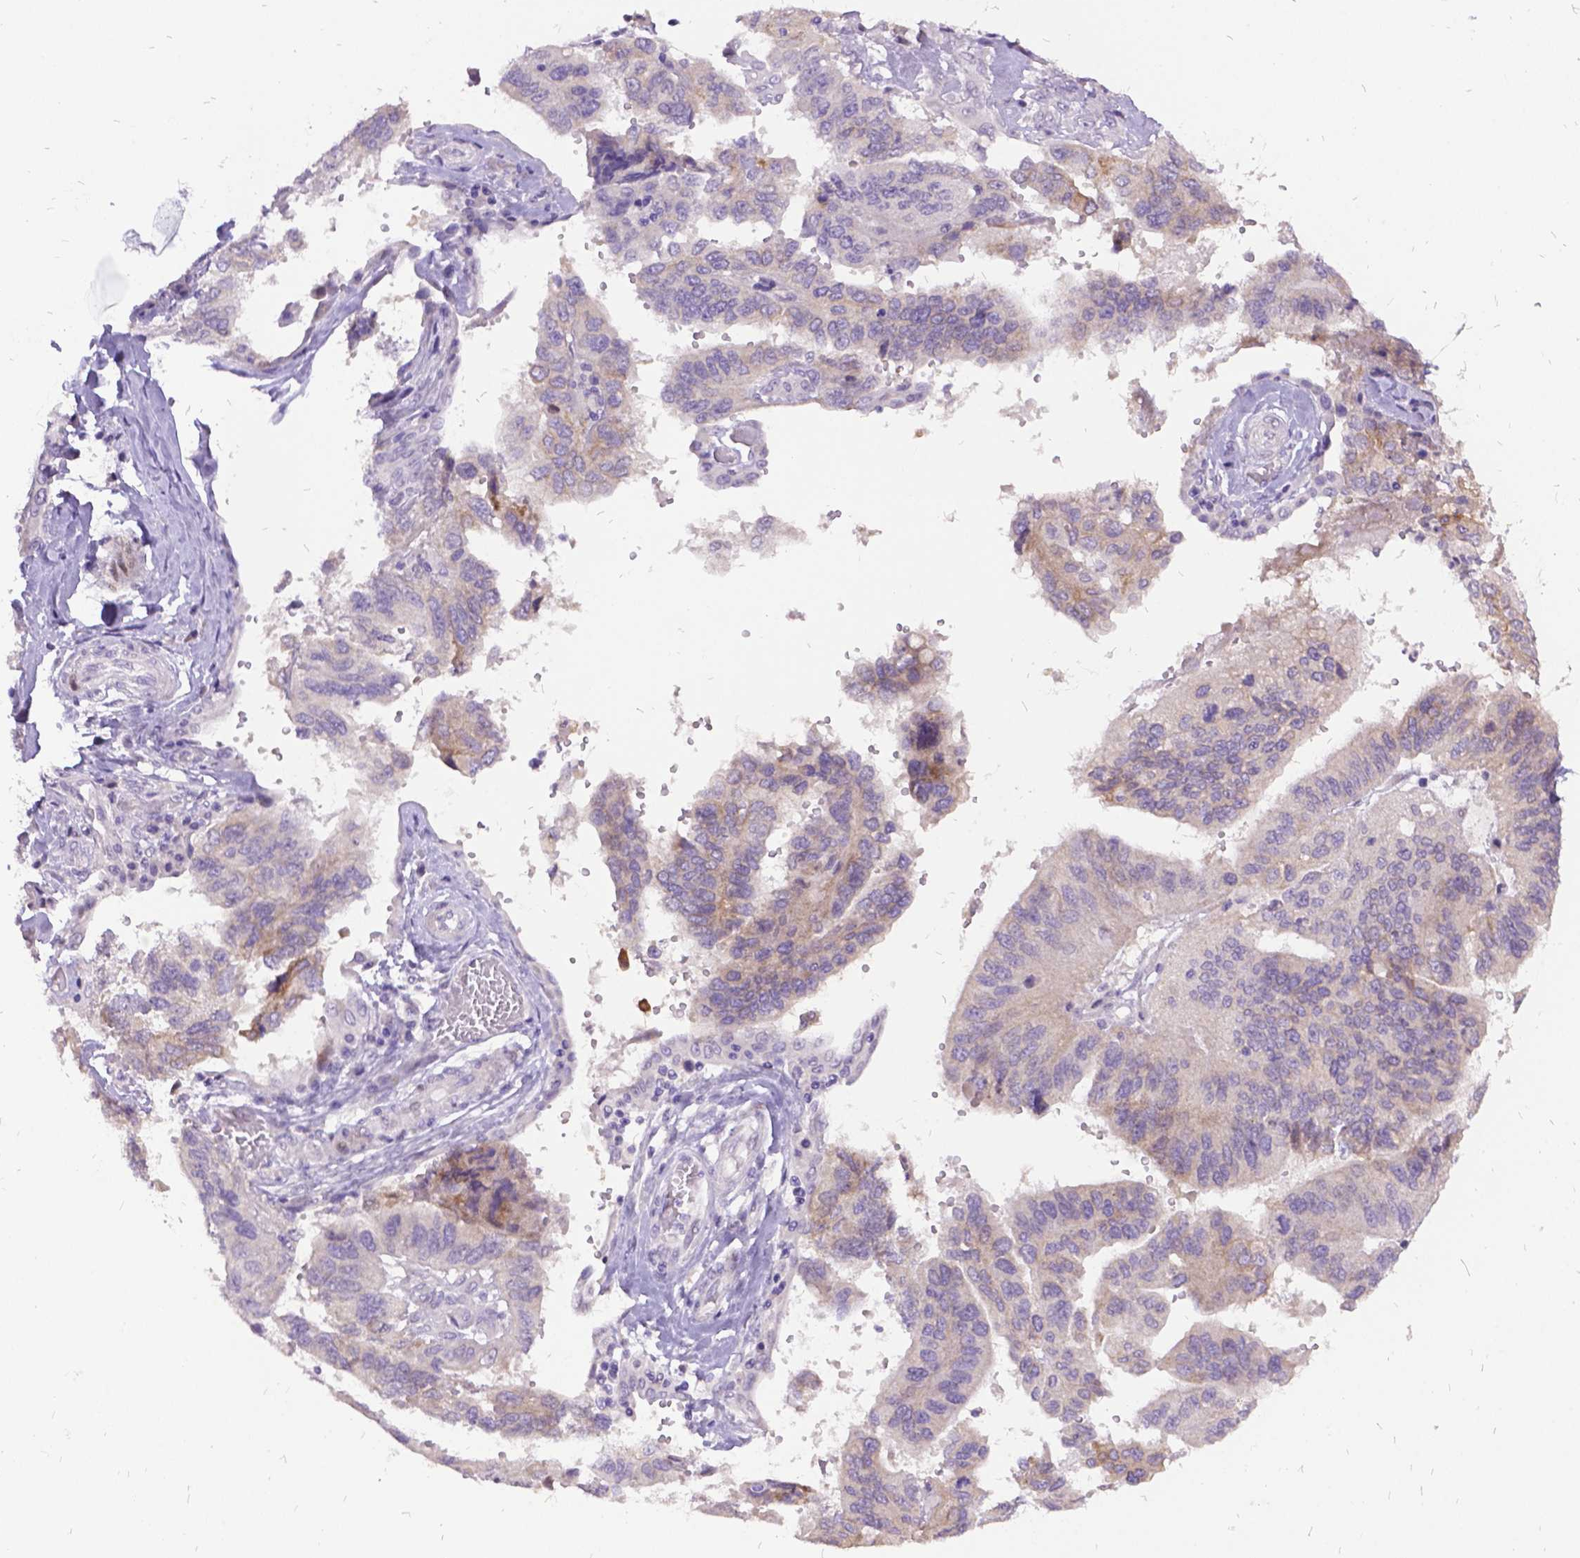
{"staining": {"intensity": "negative", "quantity": "none", "location": "none"}, "tissue": "ovarian cancer", "cell_type": "Tumor cells", "image_type": "cancer", "snomed": [{"axis": "morphology", "description": "Cystadenocarcinoma, serous, NOS"}, {"axis": "topography", "description": "Ovary"}], "caption": "A histopathology image of serous cystadenocarcinoma (ovarian) stained for a protein displays no brown staining in tumor cells. Brightfield microscopy of immunohistochemistry stained with DAB (3,3'-diaminobenzidine) (brown) and hematoxylin (blue), captured at high magnification.", "gene": "ITGB6", "patient": {"sex": "female", "age": 79}}